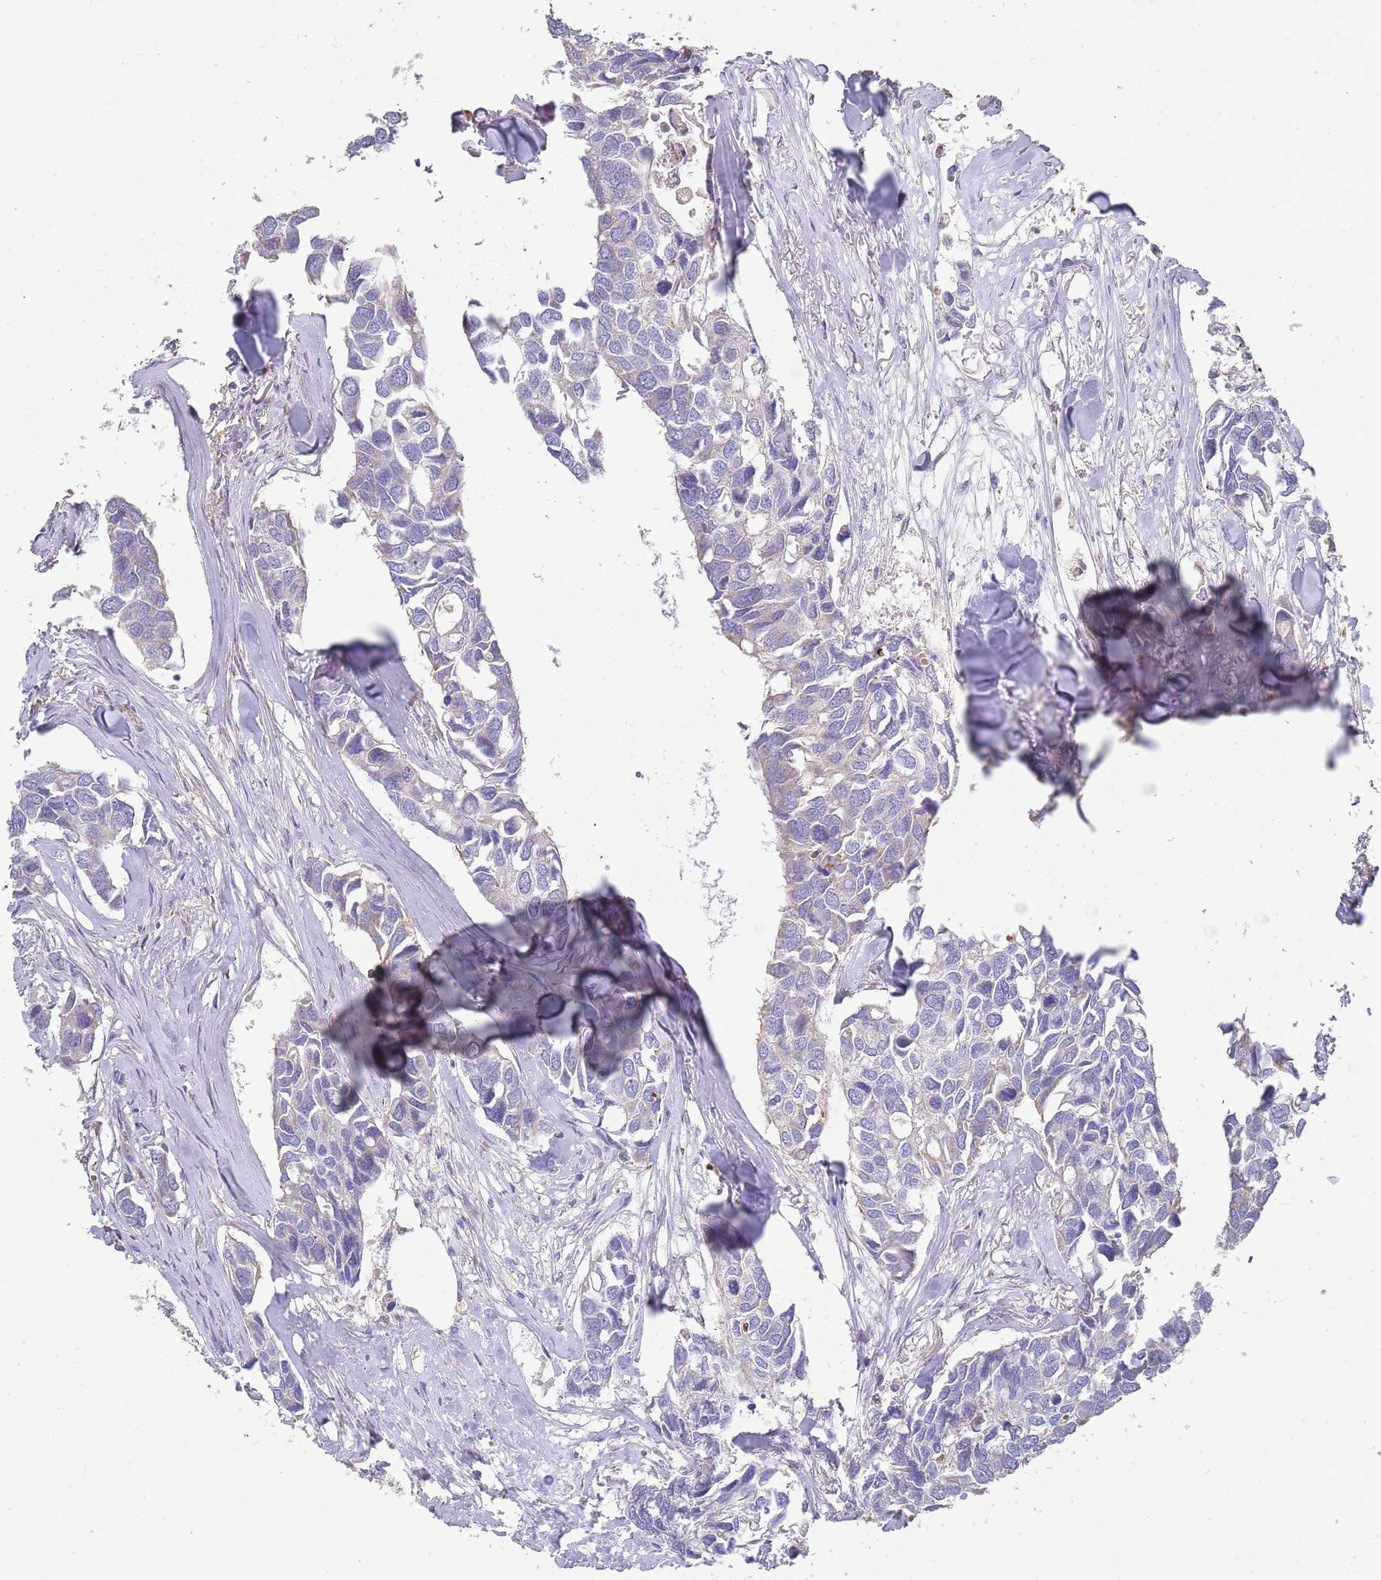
{"staining": {"intensity": "moderate", "quantity": "<25%", "location": "cytoplasmic/membranous"}, "tissue": "breast cancer", "cell_type": "Tumor cells", "image_type": "cancer", "snomed": [{"axis": "morphology", "description": "Duct carcinoma"}, {"axis": "topography", "description": "Breast"}], "caption": "Immunohistochemical staining of human breast intraductal carcinoma demonstrates low levels of moderate cytoplasmic/membranous protein staining in about <25% of tumor cells. The staining was performed using DAB, with brown indicating positive protein expression. Nuclei are stained blue with hematoxylin.", "gene": "WDFY3", "patient": {"sex": "female", "age": 83}}